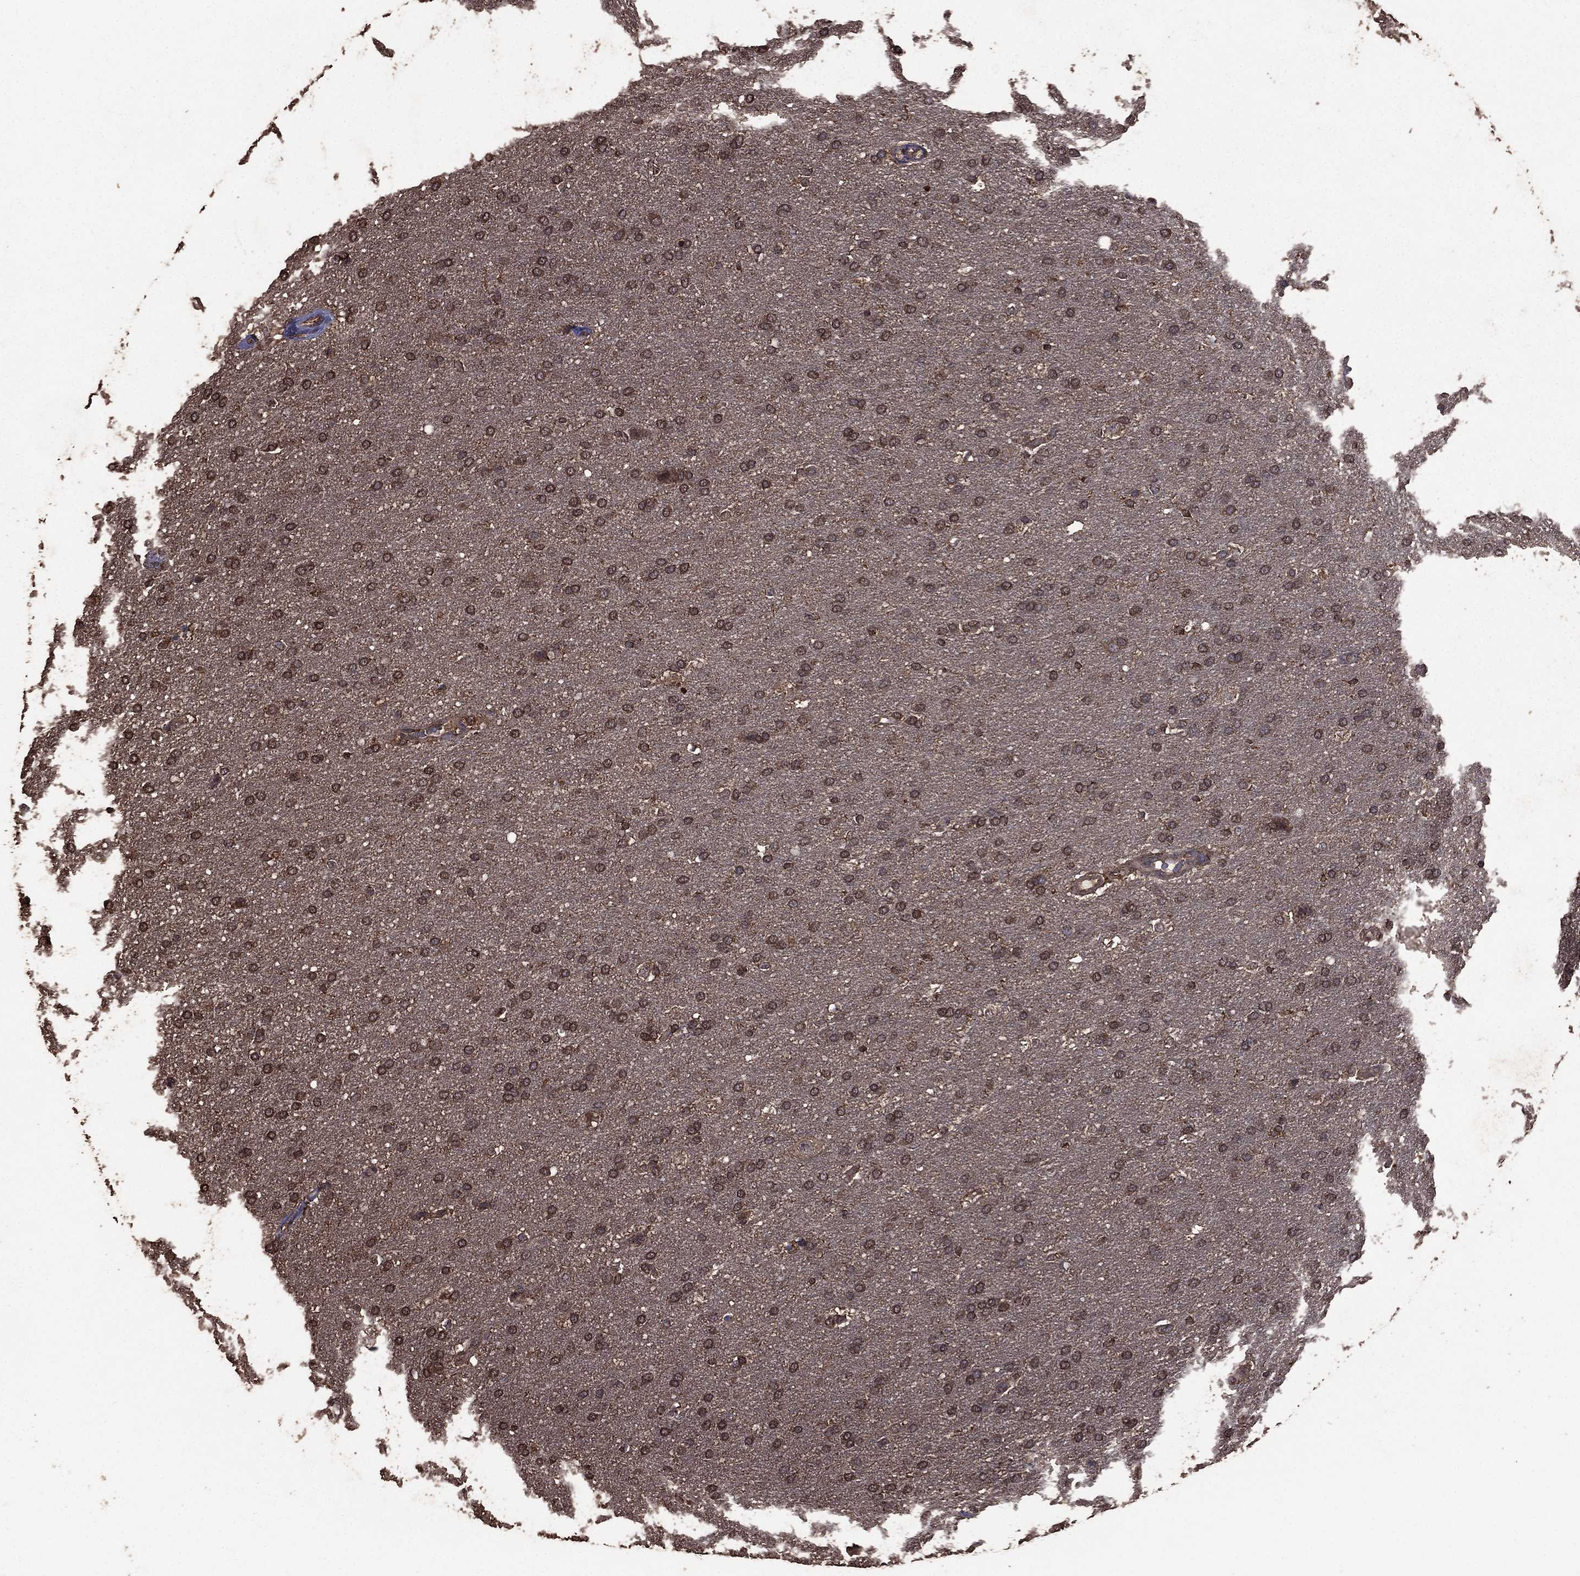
{"staining": {"intensity": "weak", "quantity": ">75%", "location": "cytoplasmic/membranous"}, "tissue": "glioma", "cell_type": "Tumor cells", "image_type": "cancer", "snomed": [{"axis": "morphology", "description": "Glioma, malignant, Low grade"}, {"axis": "topography", "description": "Brain"}], "caption": "Immunohistochemistry of glioma shows low levels of weak cytoplasmic/membranous positivity in about >75% of tumor cells.", "gene": "BIRC6", "patient": {"sex": "female", "age": 37}}